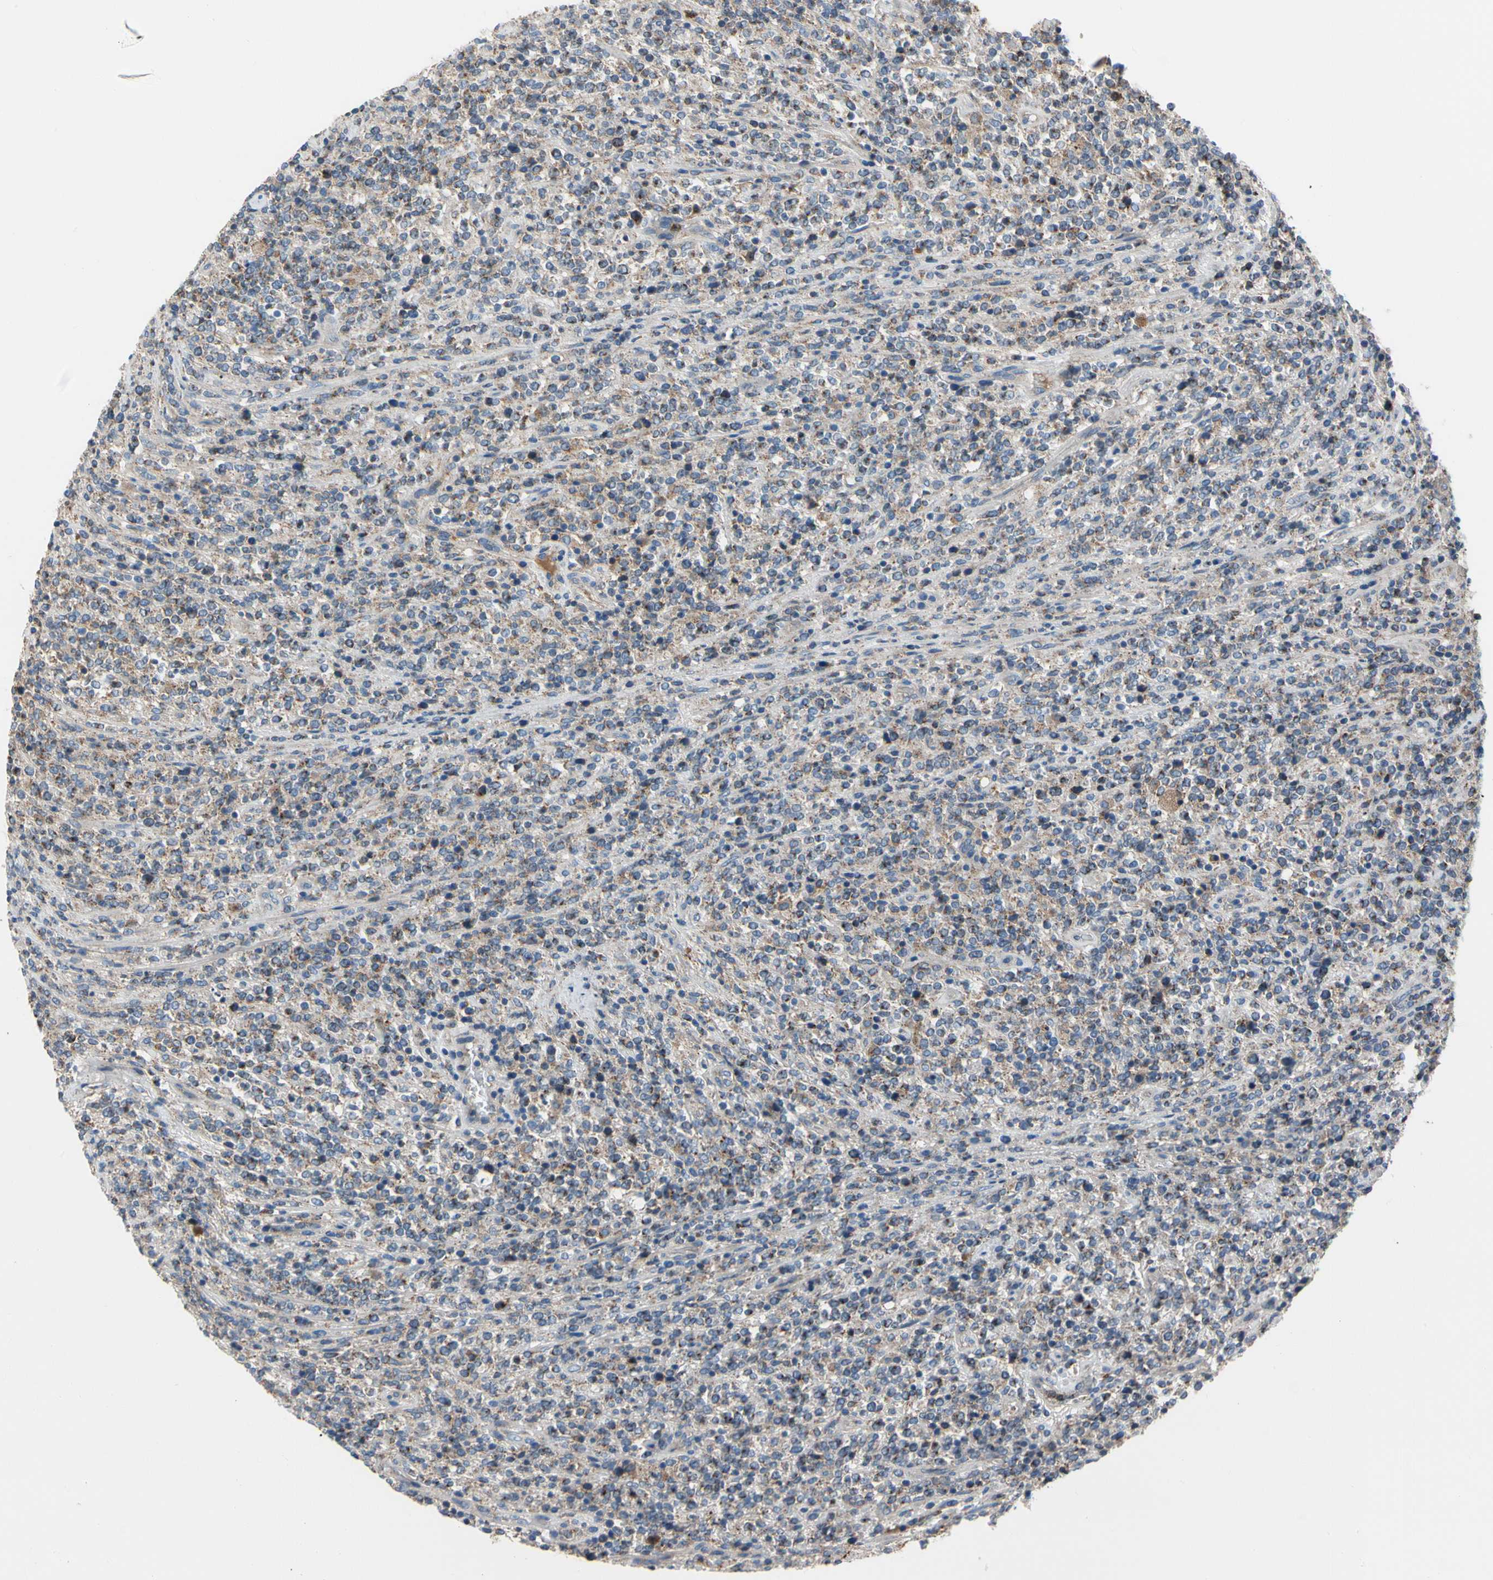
{"staining": {"intensity": "weak", "quantity": "<25%", "location": "cytoplasmic/membranous"}, "tissue": "lymphoma", "cell_type": "Tumor cells", "image_type": "cancer", "snomed": [{"axis": "morphology", "description": "Malignant lymphoma, non-Hodgkin's type, High grade"}, {"axis": "topography", "description": "Soft tissue"}], "caption": "Immunohistochemical staining of human high-grade malignant lymphoma, non-Hodgkin's type shows no significant expression in tumor cells.", "gene": "HJURP", "patient": {"sex": "male", "age": 18}}